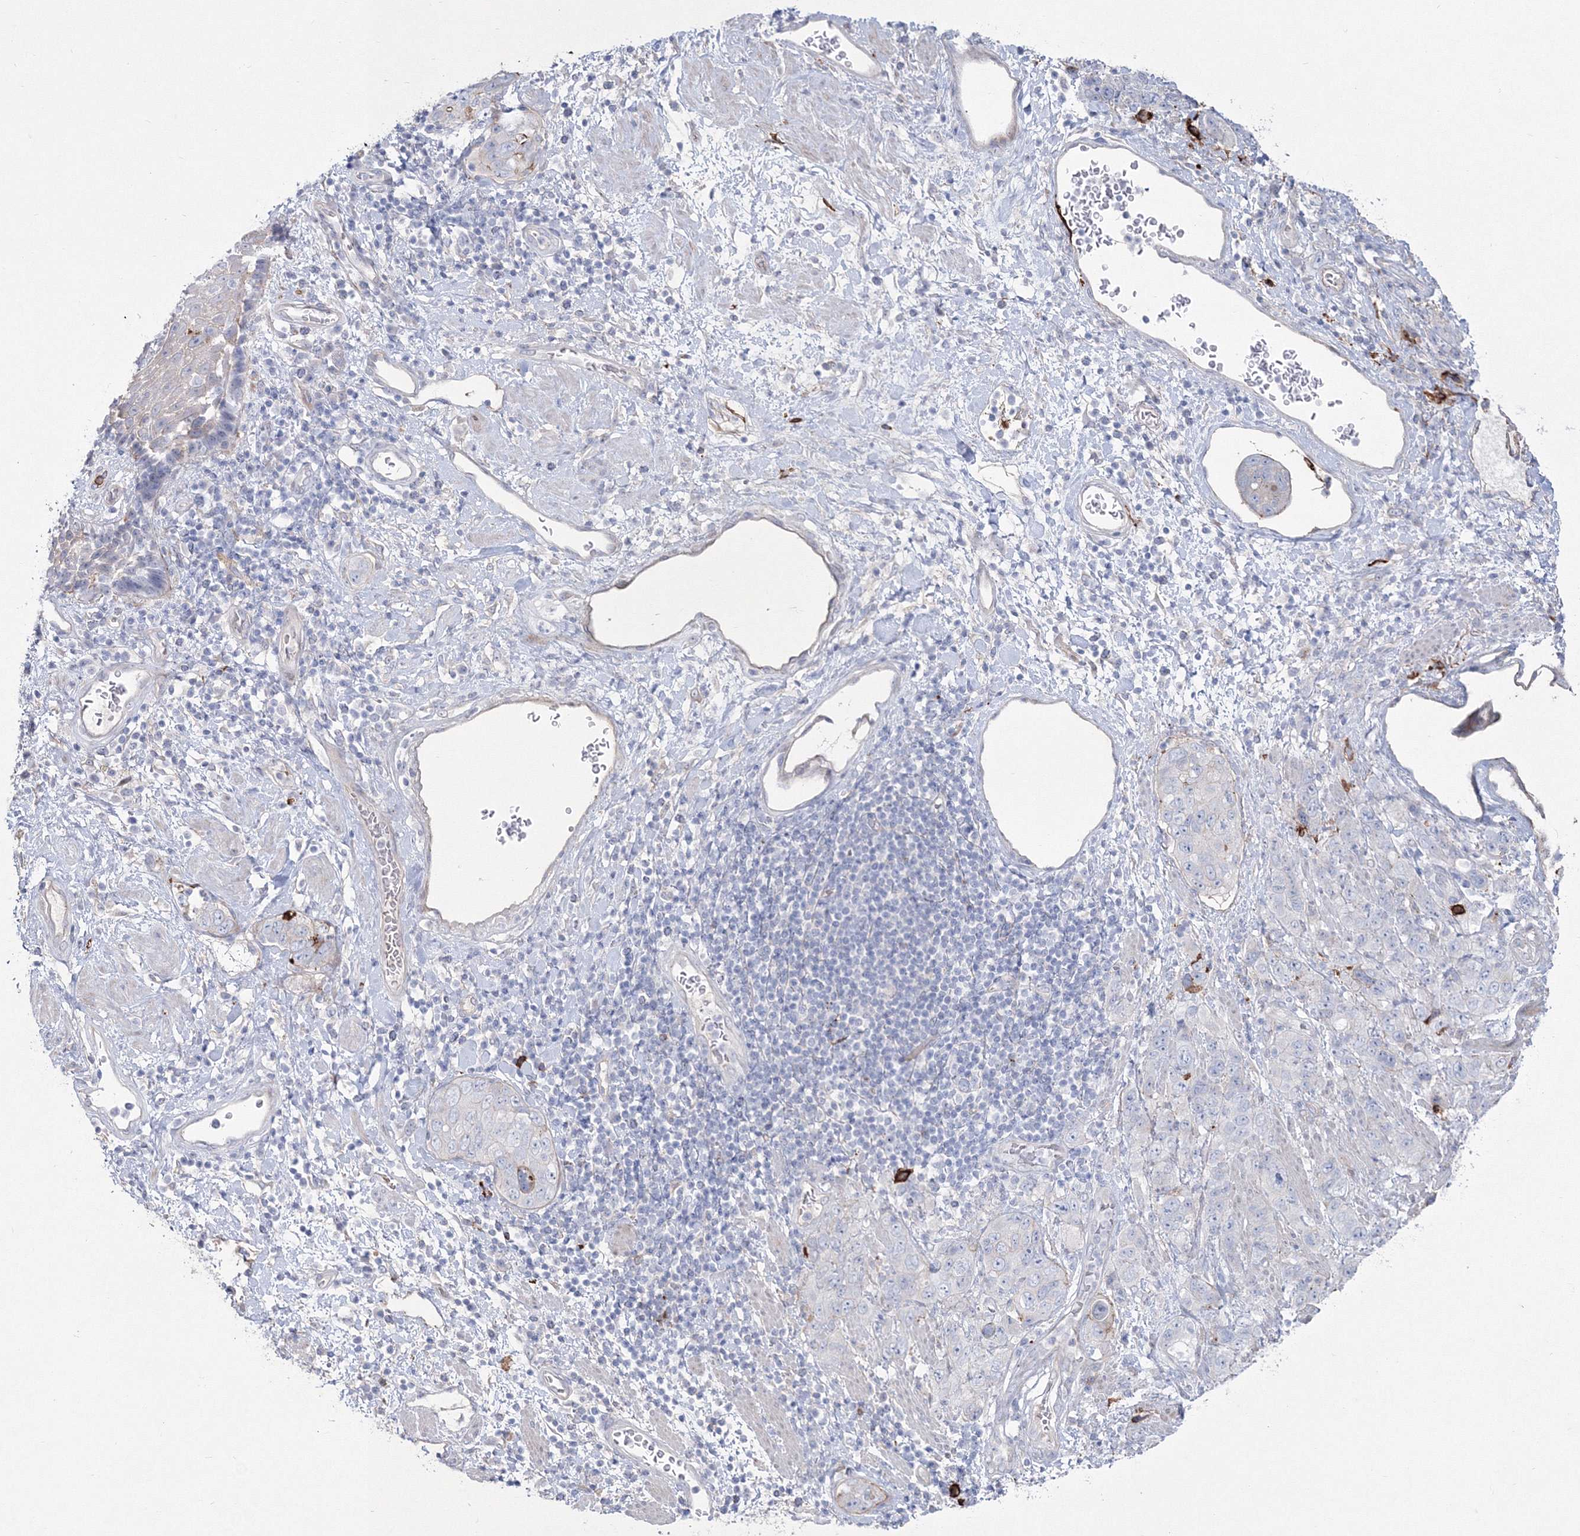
{"staining": {"intensity": "negative", "quantity": "none", "location": "none"}, "tissue": "stomach cancer", "cell_type": "Tumor cells", "image_type": "cancer", "snomed": [{"axis": "morphology", "description": "Adenocarcinoma, NOS"}, {"axis": "topography", "description": "Stomach"}], "caption": "Human stomach adenocarcinoma stained for a protein using immunohistochemistry demonstrates no staining in tumor cells.", "gene": "HYAL2", "patient": {"sex": "male", "age": 48}}